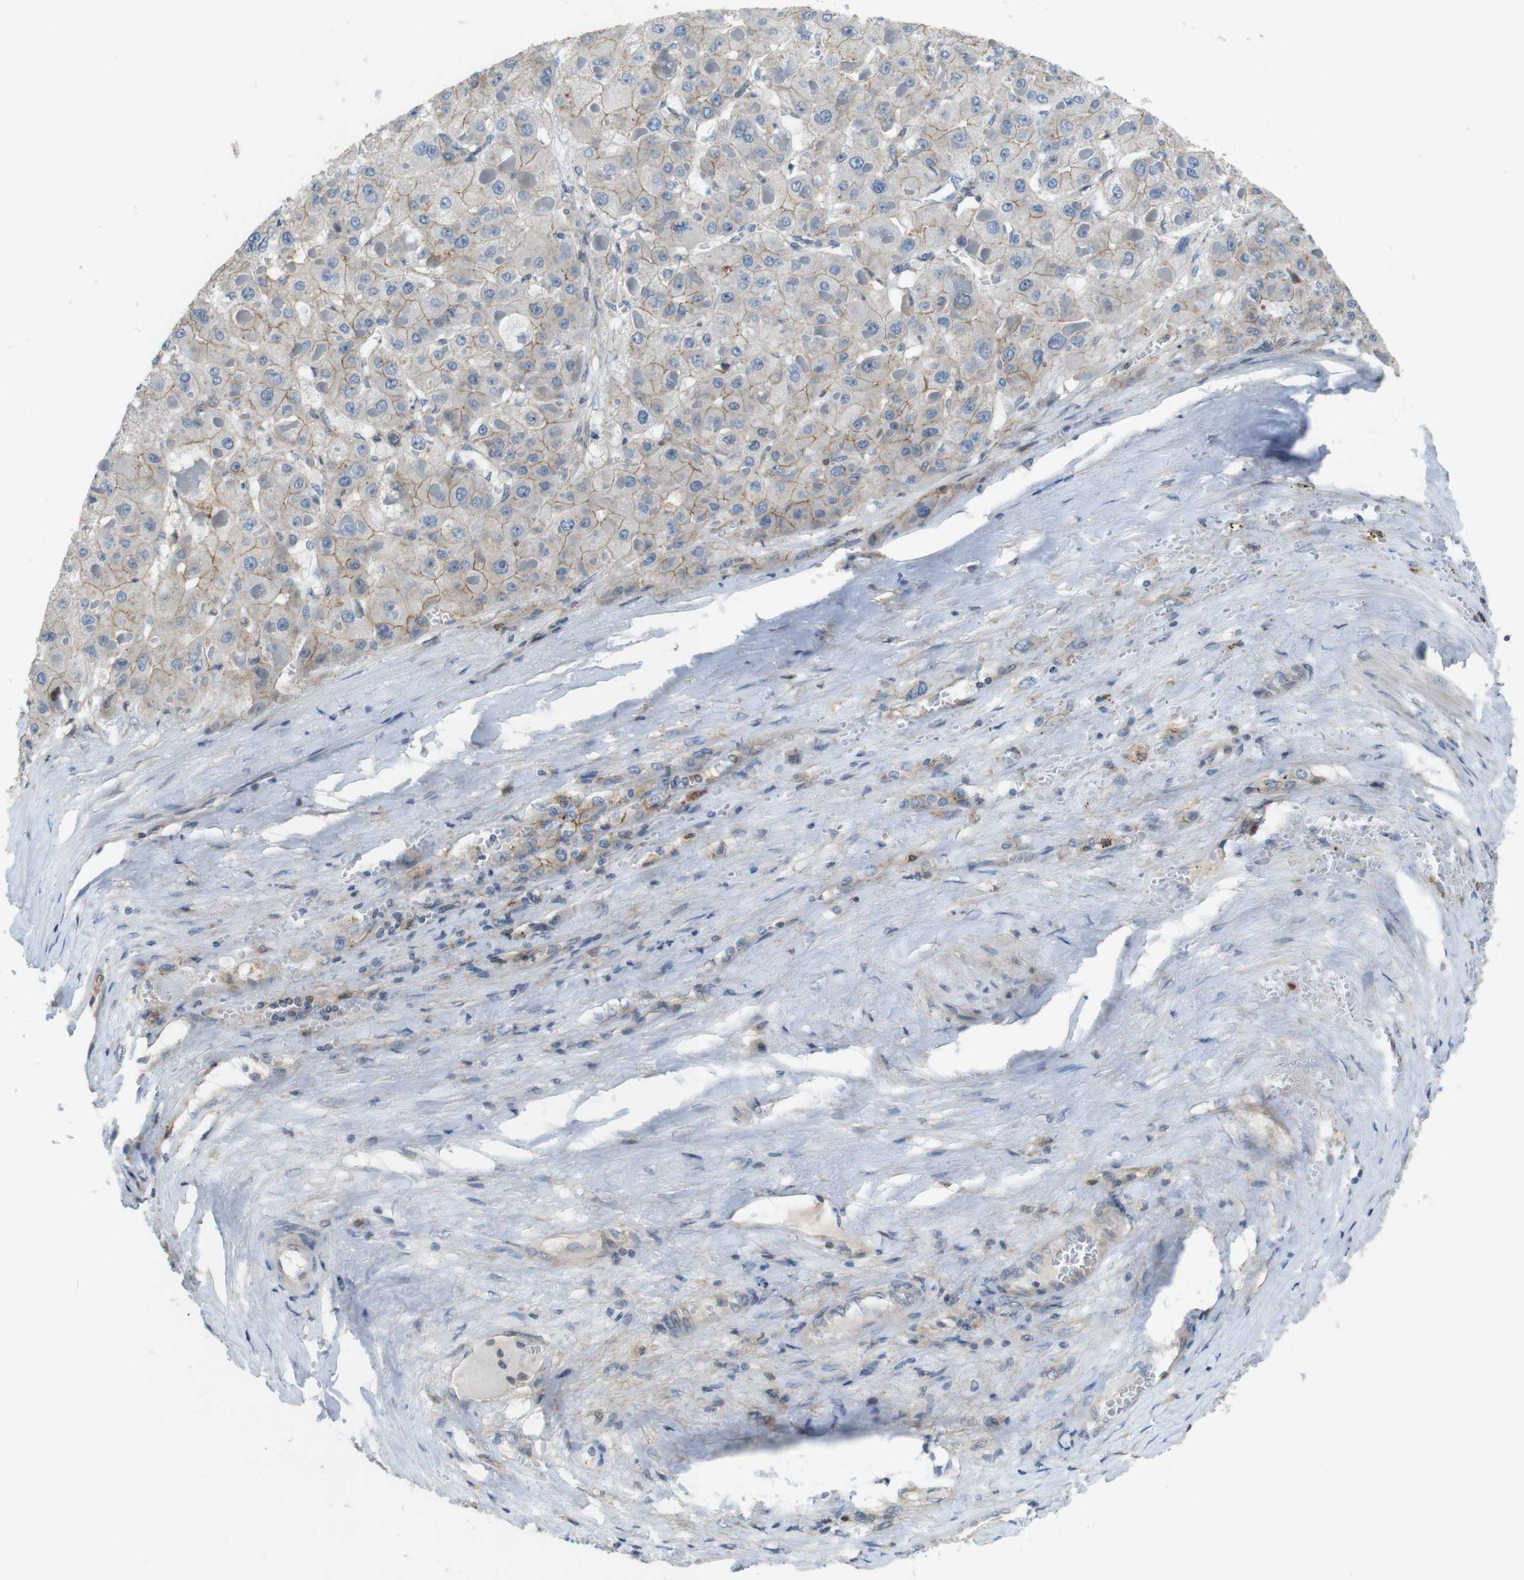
{"staining": {"intensity": "weak", "quantity": "25%-75%", "location": "cytoplasmic/membranous"}, "tissue": "liver cancer", "cell_type": "Tumor cells", "image_type": "cancer", "snomed": [{"axis": "morphology", "description": "Carcinoma, Hepatocellular, NOS"}, {"axis": "topography", "description": "Liver"}], "caption": "A brown stain highlights weak cytoplasmic/membranous expression of a protein in human liver hepatocellular carcinoma tumor cells. Immunohistochemistry (ihc) stains the protein in brown and the nuclei are stained blue.", "gene": "PCDH10", "patient": {"sex": "female", "age": 73}}